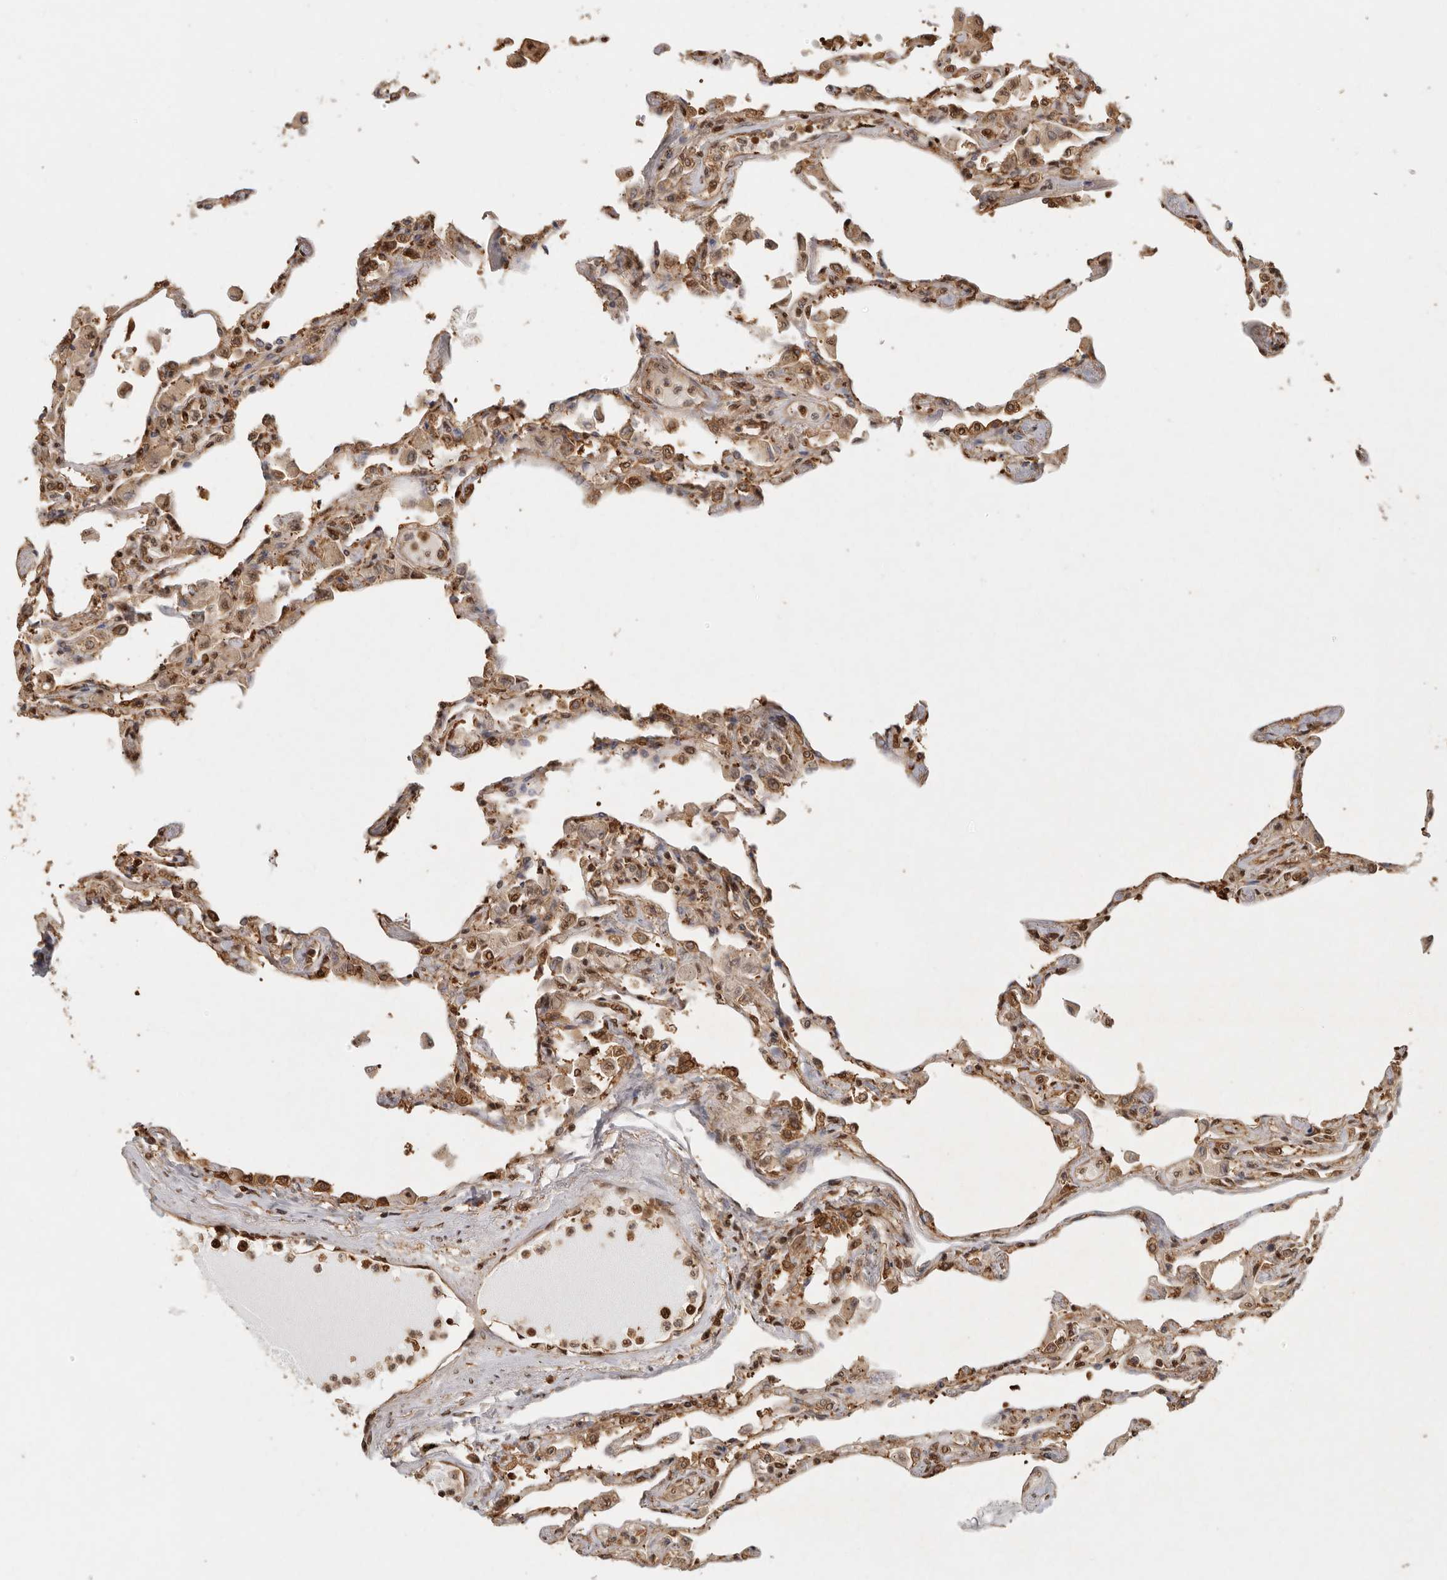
{"staining": {"intensity": "moderate", "quantity": ">75%", "location": "cytoplasmic/membranous,nuclear"}, "tissue": "lung", "cell_type": "Alveolar cells", "image_type": "normal", "snomed": [{"axis": "morphology", "description": "Normal tissue, NOS"}, {"axis": "topography", "description": "Bronchus"}, {"axis": "topography", "description": "Lung"}], "caption": "Lung stained with DAB (3,3'-diaminobenzidine) immunohistochemistry (IHC) shows medium levels of moderate cytoplasmic/membranous,nuclear positivity in approximately >75% of alveolar cells. (Brightfield microscopy of DAB IHC at high magnification).", "gene": "PSMA5", "patient": {"sex": "female", "age": 49}}